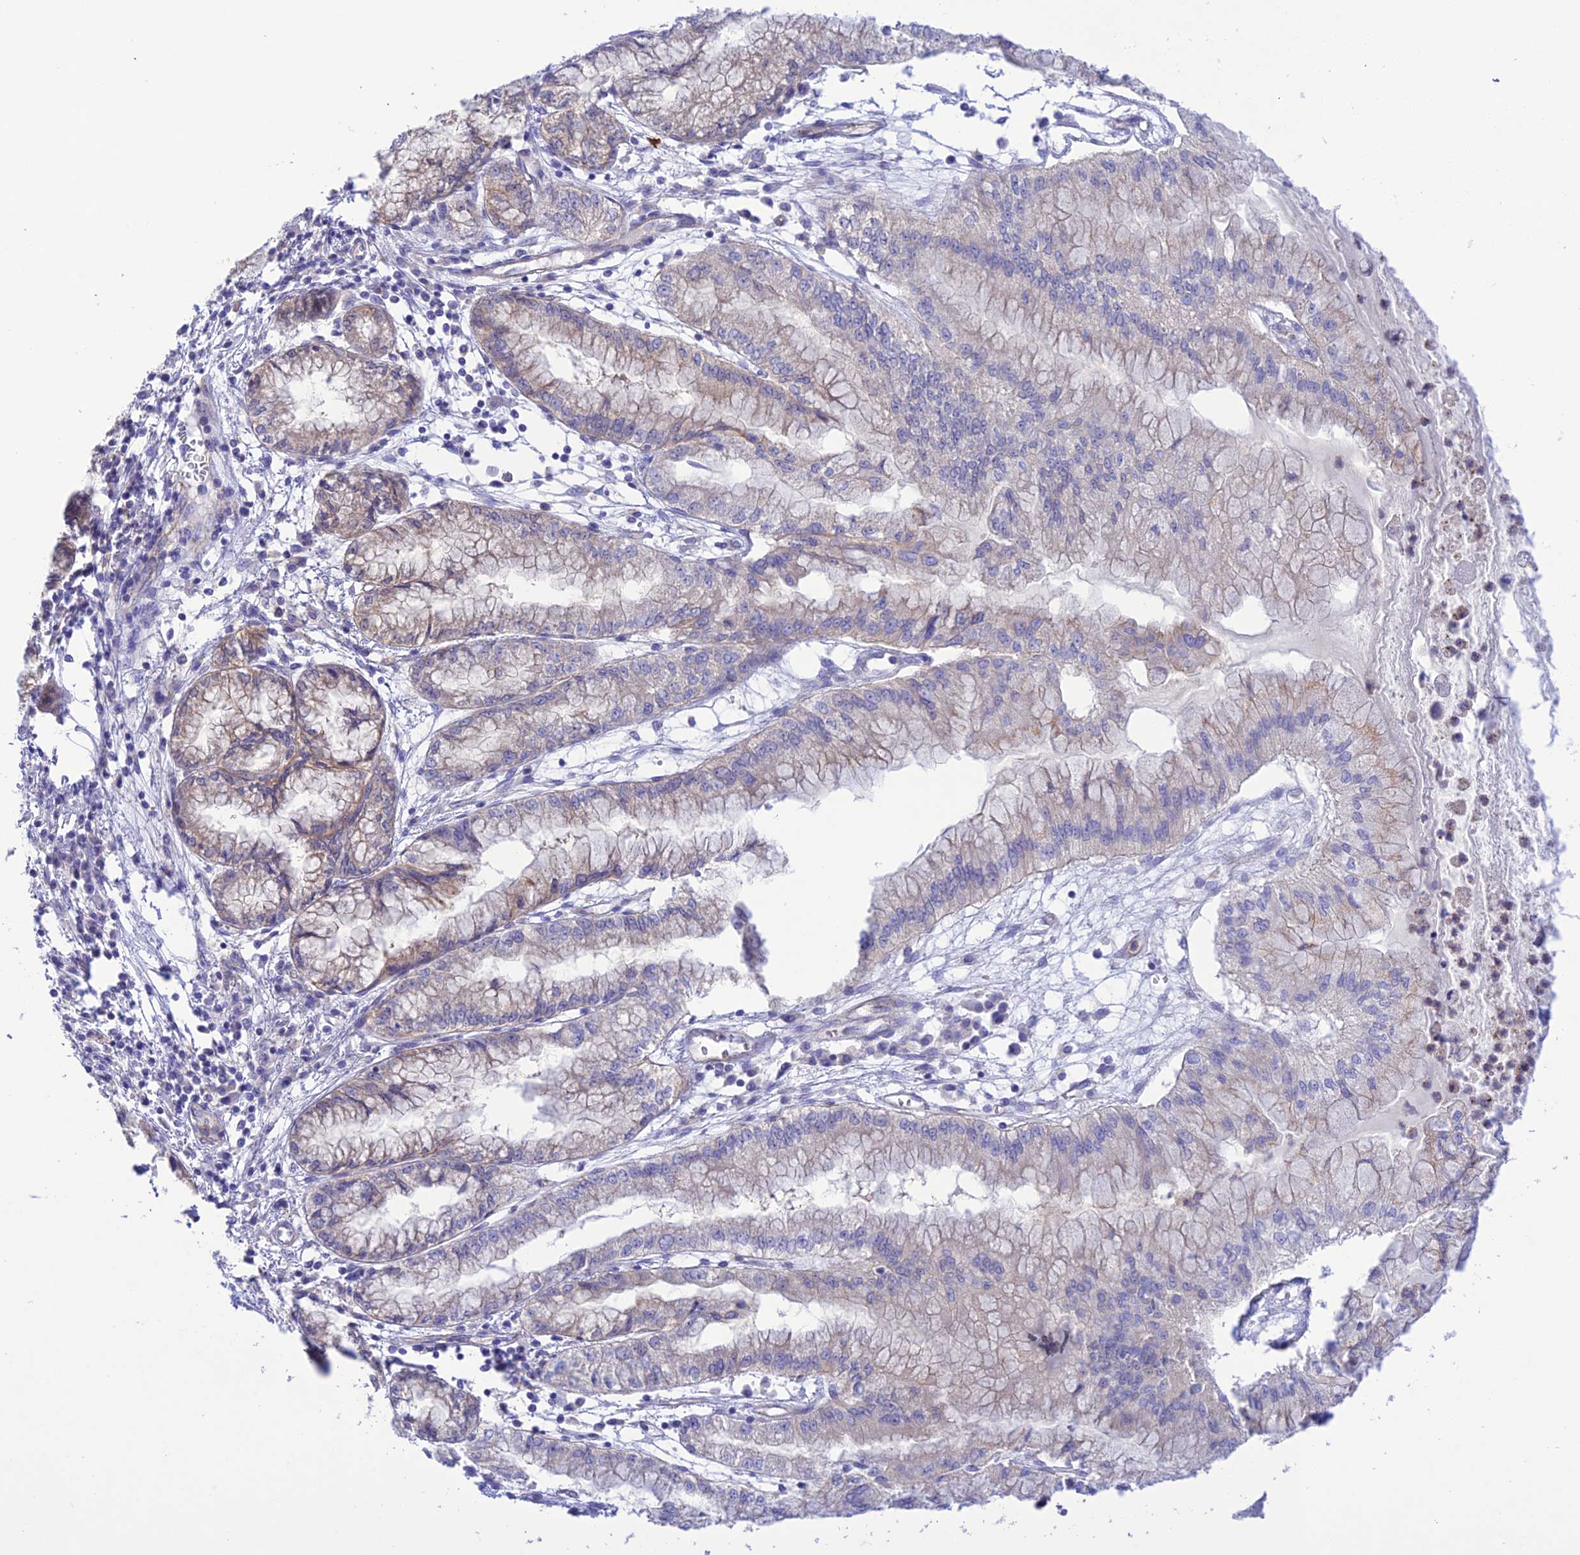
{"staining": {"intensity": "weak", "quantity": "<25%", "location": "cytoplasmic/membranous"}, "tissue": "pancreatic cancer", "cell_type": "Tumor cells", "image_type": "cancer", "snomed": [{"axis": "morphology", "description": "Adenocarcinoma, NOS"}, {"axis": "topography", "description": "Pancreas"}], "caption": "This is a image of IHC staining of pancreatic cancer (adenocarcinoma), which shows no expression in tumor cells.", "gene": "CHSY3", "patient": {"sex": "male", "age": 73}}